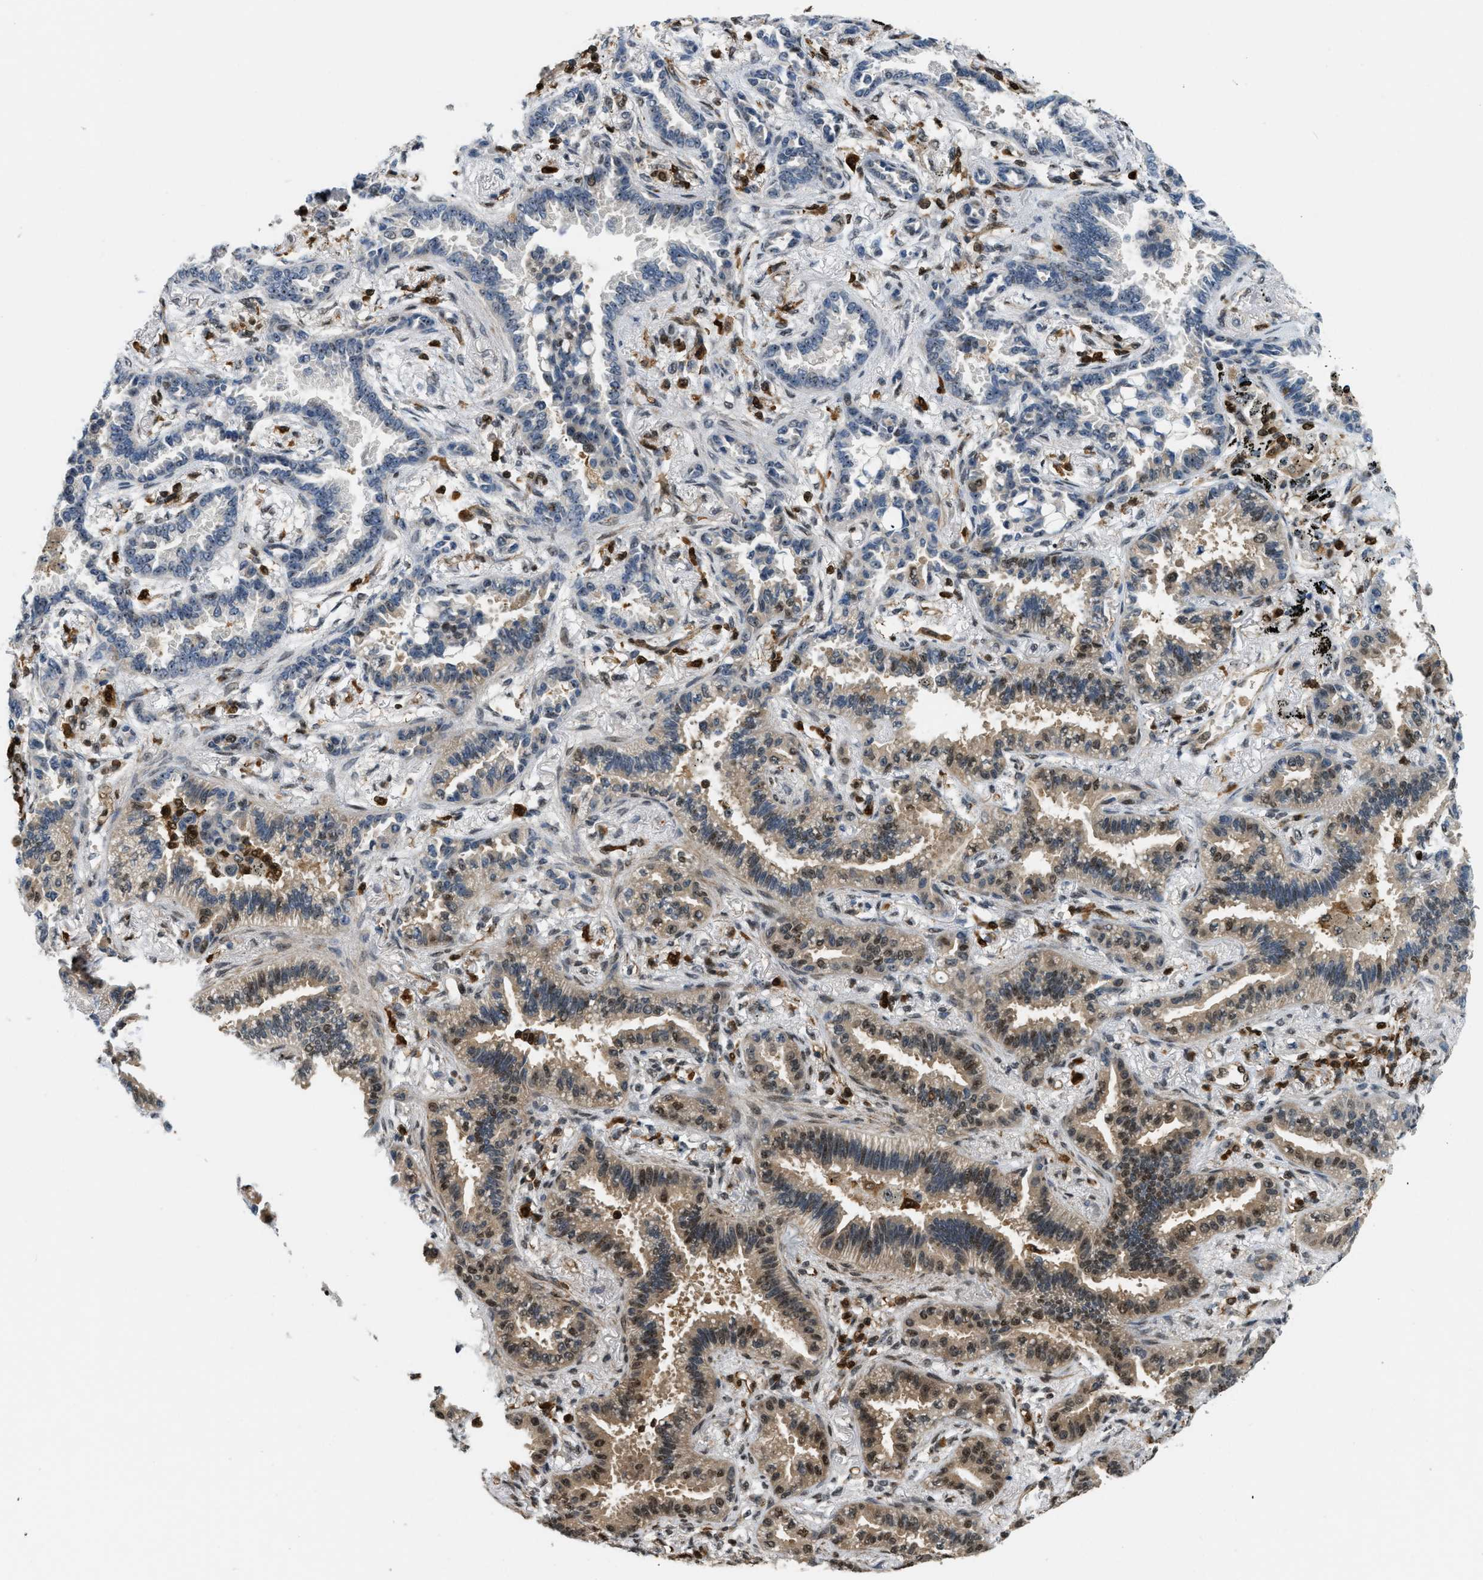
{"staining": {"intensity": "moderate", "quantity": ">75%", "location": "cytoplasmic/membranous,nuclear"}, "tissue": "lung cancer", "cell_type": "Tumor cells", "image_type": "cancer", "snomed": [{"axis": "morphology", "description": "Normal tissue, NOS"}, {"axis": "morphology", "description": "Adenocarcinoma, NOS"}, {"axis": "topography", "description": "Lung"}], "caption": "High-power microscopy captured an immunohistochemistry image of lung cancer (adenocarcinoma), revealing moderate cytoplasmic/membranous and nuclear expression in about >75% of tumor cells.", "gene": "E2F1", "patient": {"sex": "male", "age": 59}}